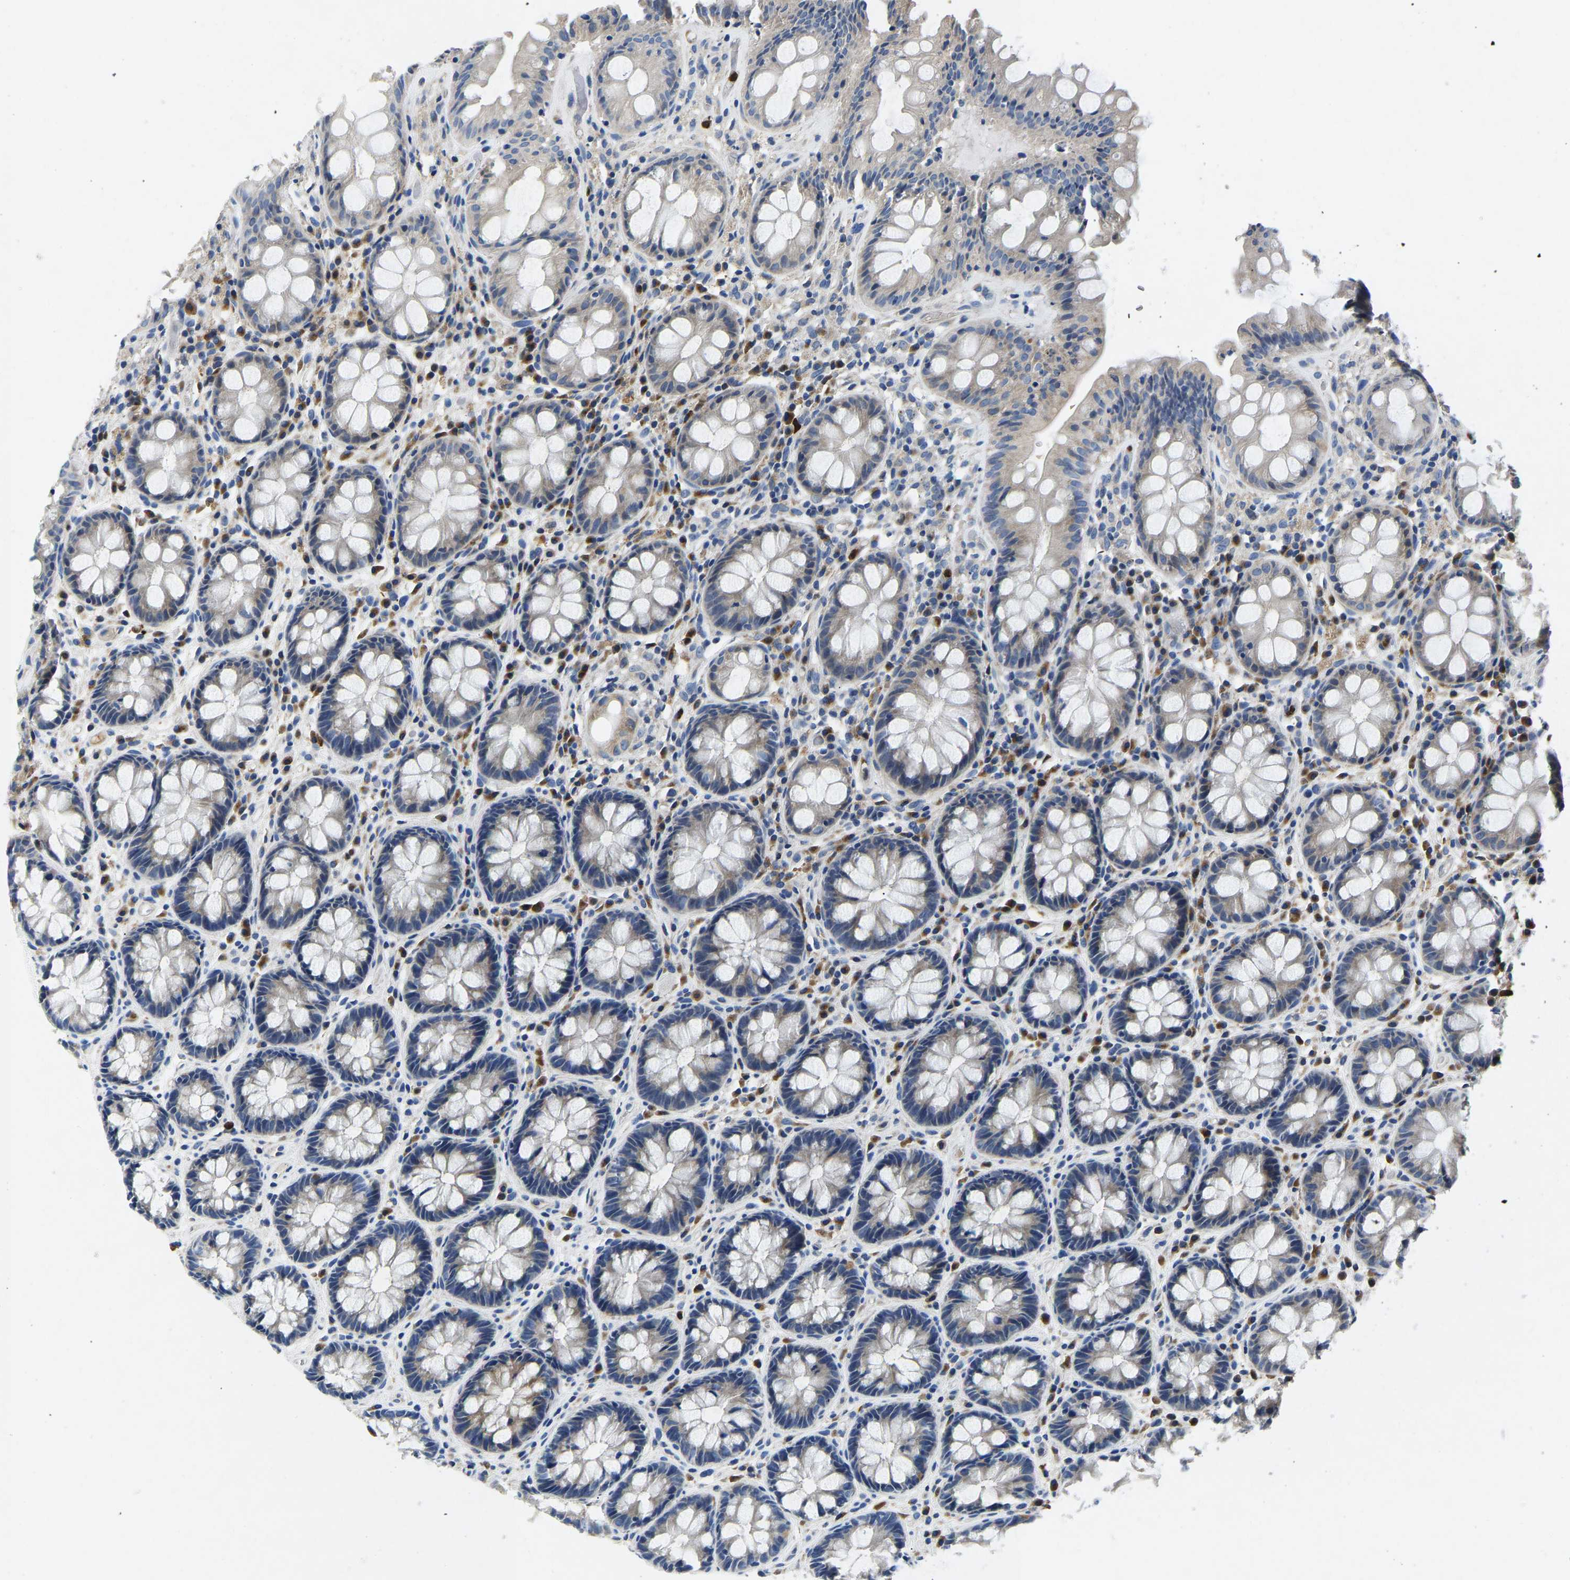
{"staining": {"intensity": "weak", "quantity": "<25%", "location": "cytoplasmic/membranous"}, "tissue": "rectum", "cell_type": "Glandular cells", "image_type": "normal", "snomed": [{"axis": "morphology", "description": "Normal tissue, NOS"}, {"axis": "topography", "description": "Rectum"}], "caption": "Immunohistochemical staining of benign rectum displays no significant staining in glandular cells. (DAB immunohistochemistry, high magnification).", "gene": "TOR1B", "patient": {"sex": "male", "age": 64}}